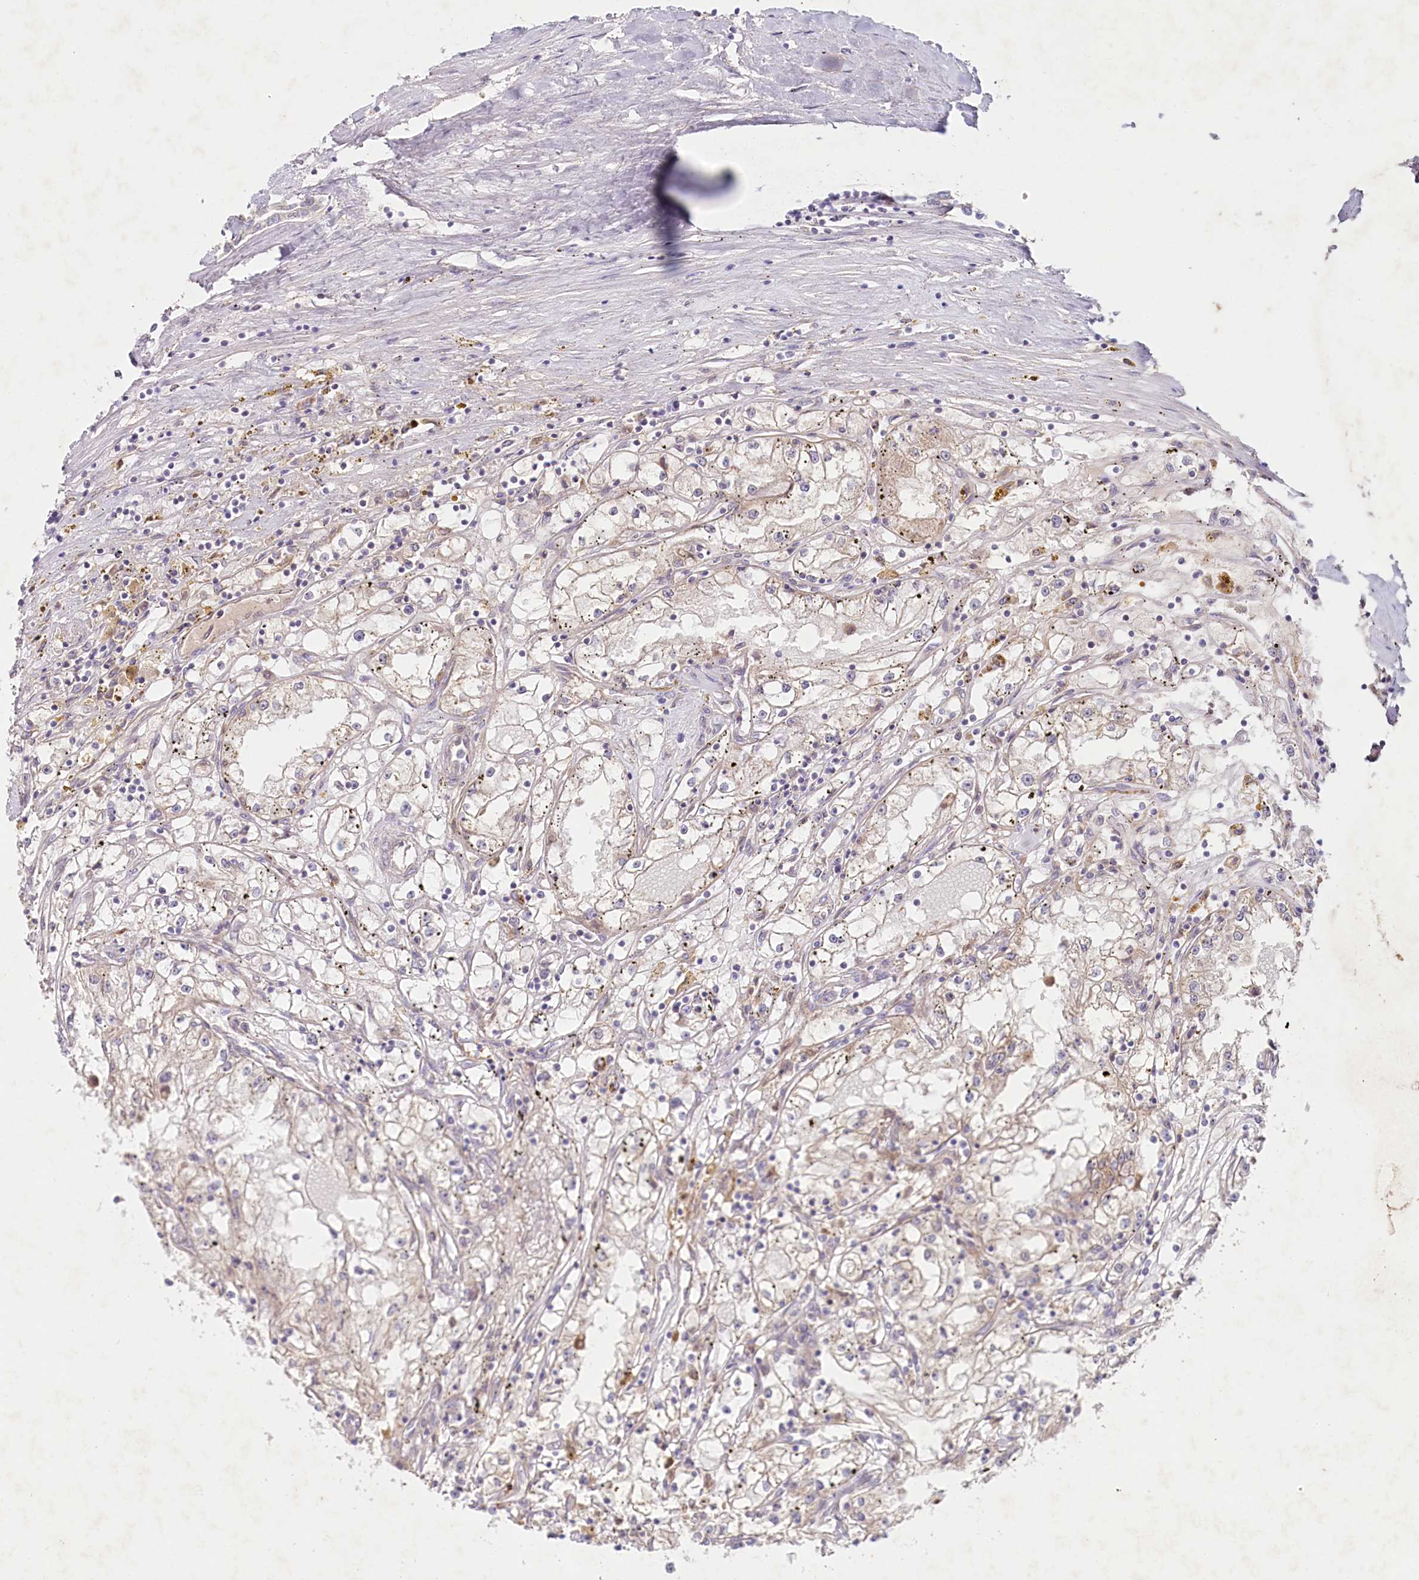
{"staining": {"intensity": "negative", "quantity": "none", "location": "none"}, "tissue": "renal cancer", "cell_type": "Tumor cells", "image_type": "cancer", "snomed": [{"axis": "morphology", "description": "Adenocarcinoma, NOS"}, {"axis": "topography", "description": "Kidney"}], "caption": "This is an immunohistochemistry micrograph of human renal cancer (adenocarcinoma). There is no positivity in tumor cells.", "gene": "TNIP1", "patient": {"sex": "male", "age": 56}}